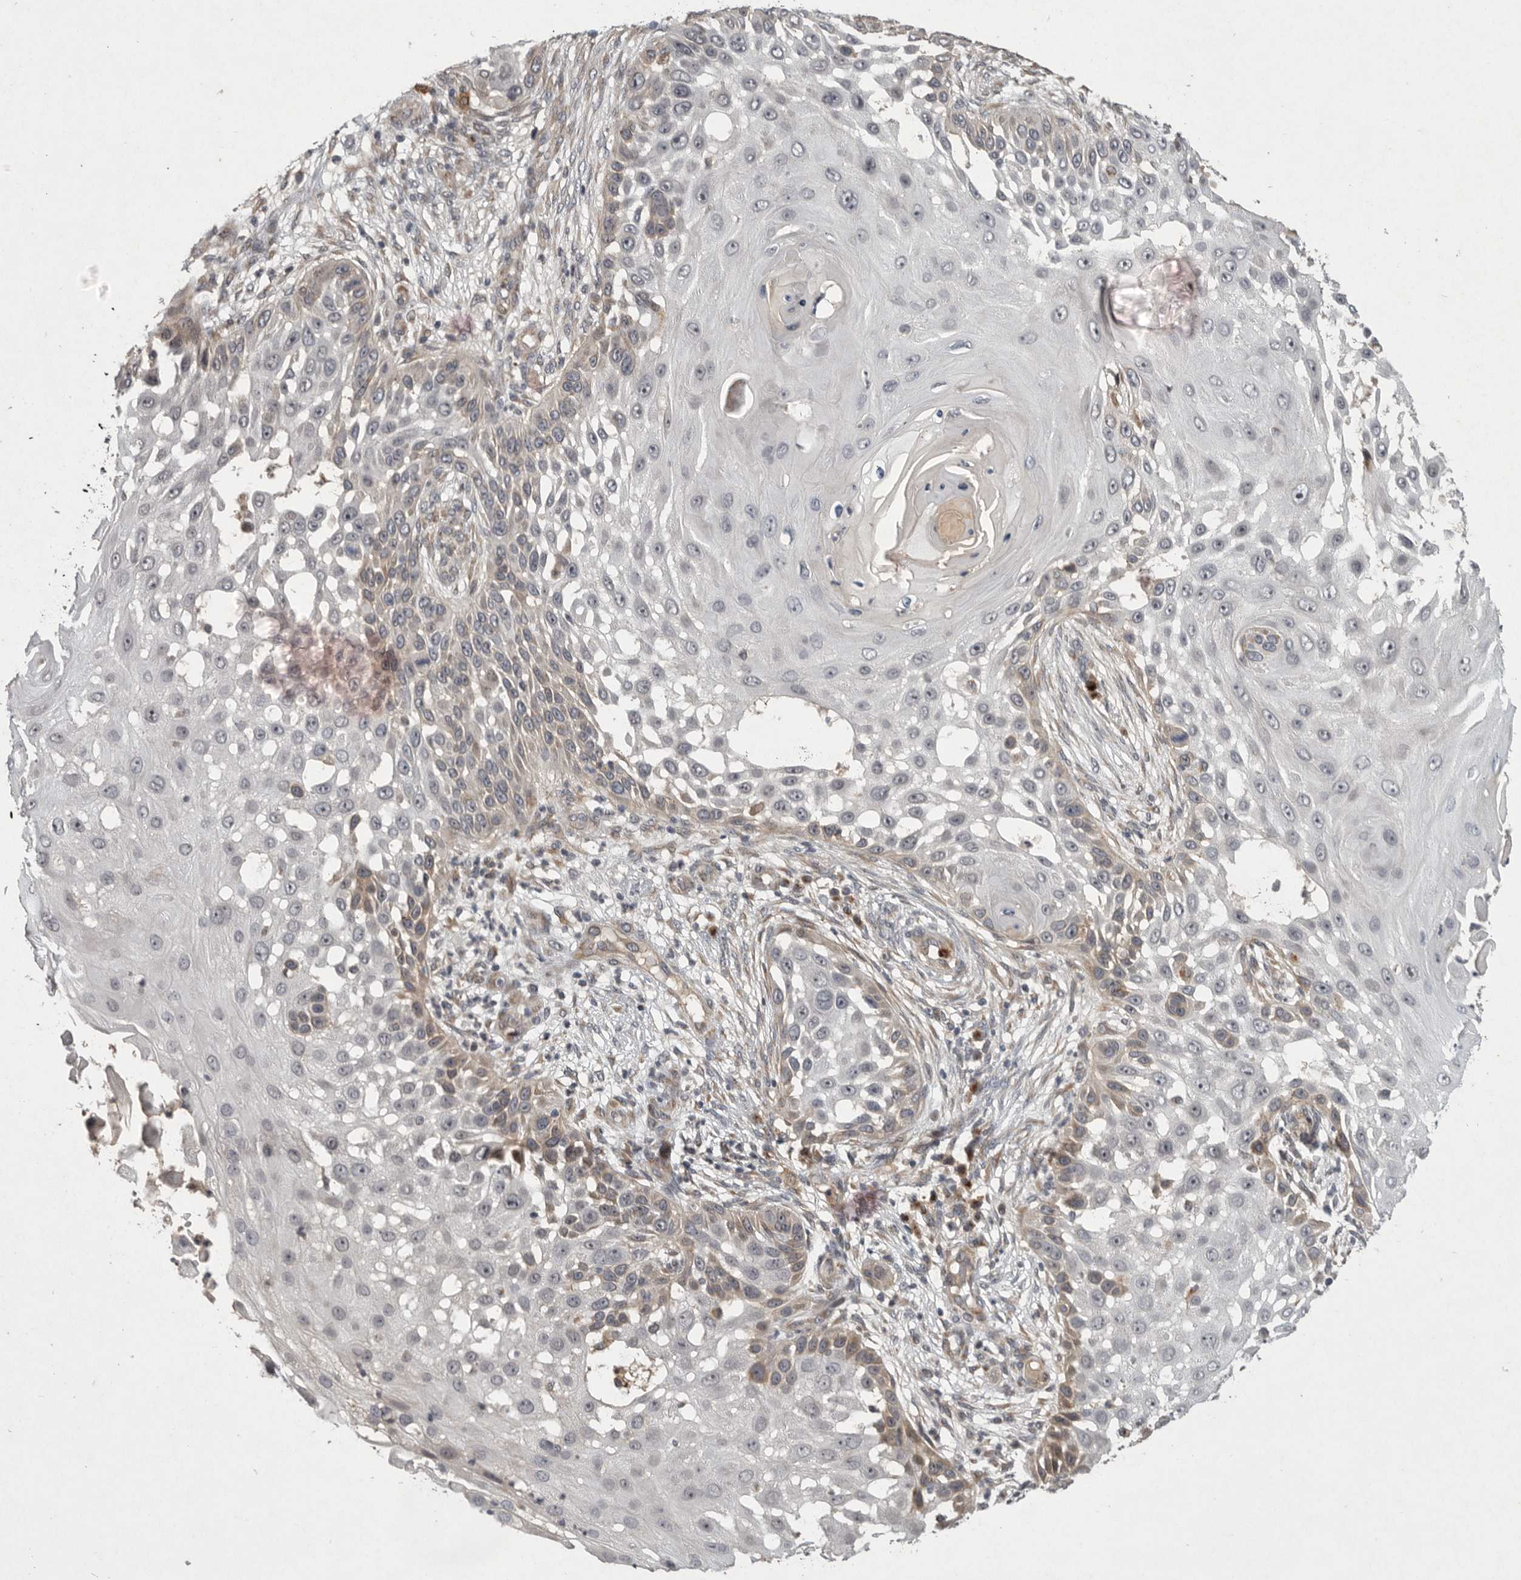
{"staining": {"intensity": "weak", "quantity": "<25%", "location": "cytoplasmic/membranous"}, "tissue": "skin cancer", "cell_type": "Tumor cells", "image_type": "cancer", "snomed": [{"axis": "morphology", "description": "Squamous cell carcinoma, NOS"}, {"axis": "topography", "description": "Skin"}], "caption": "There is no significant expression in tumor cells of squamous cell carcinoma (skin).", "gene": "MAN2A1", "patient": {"sex": "female", "age": 44}}